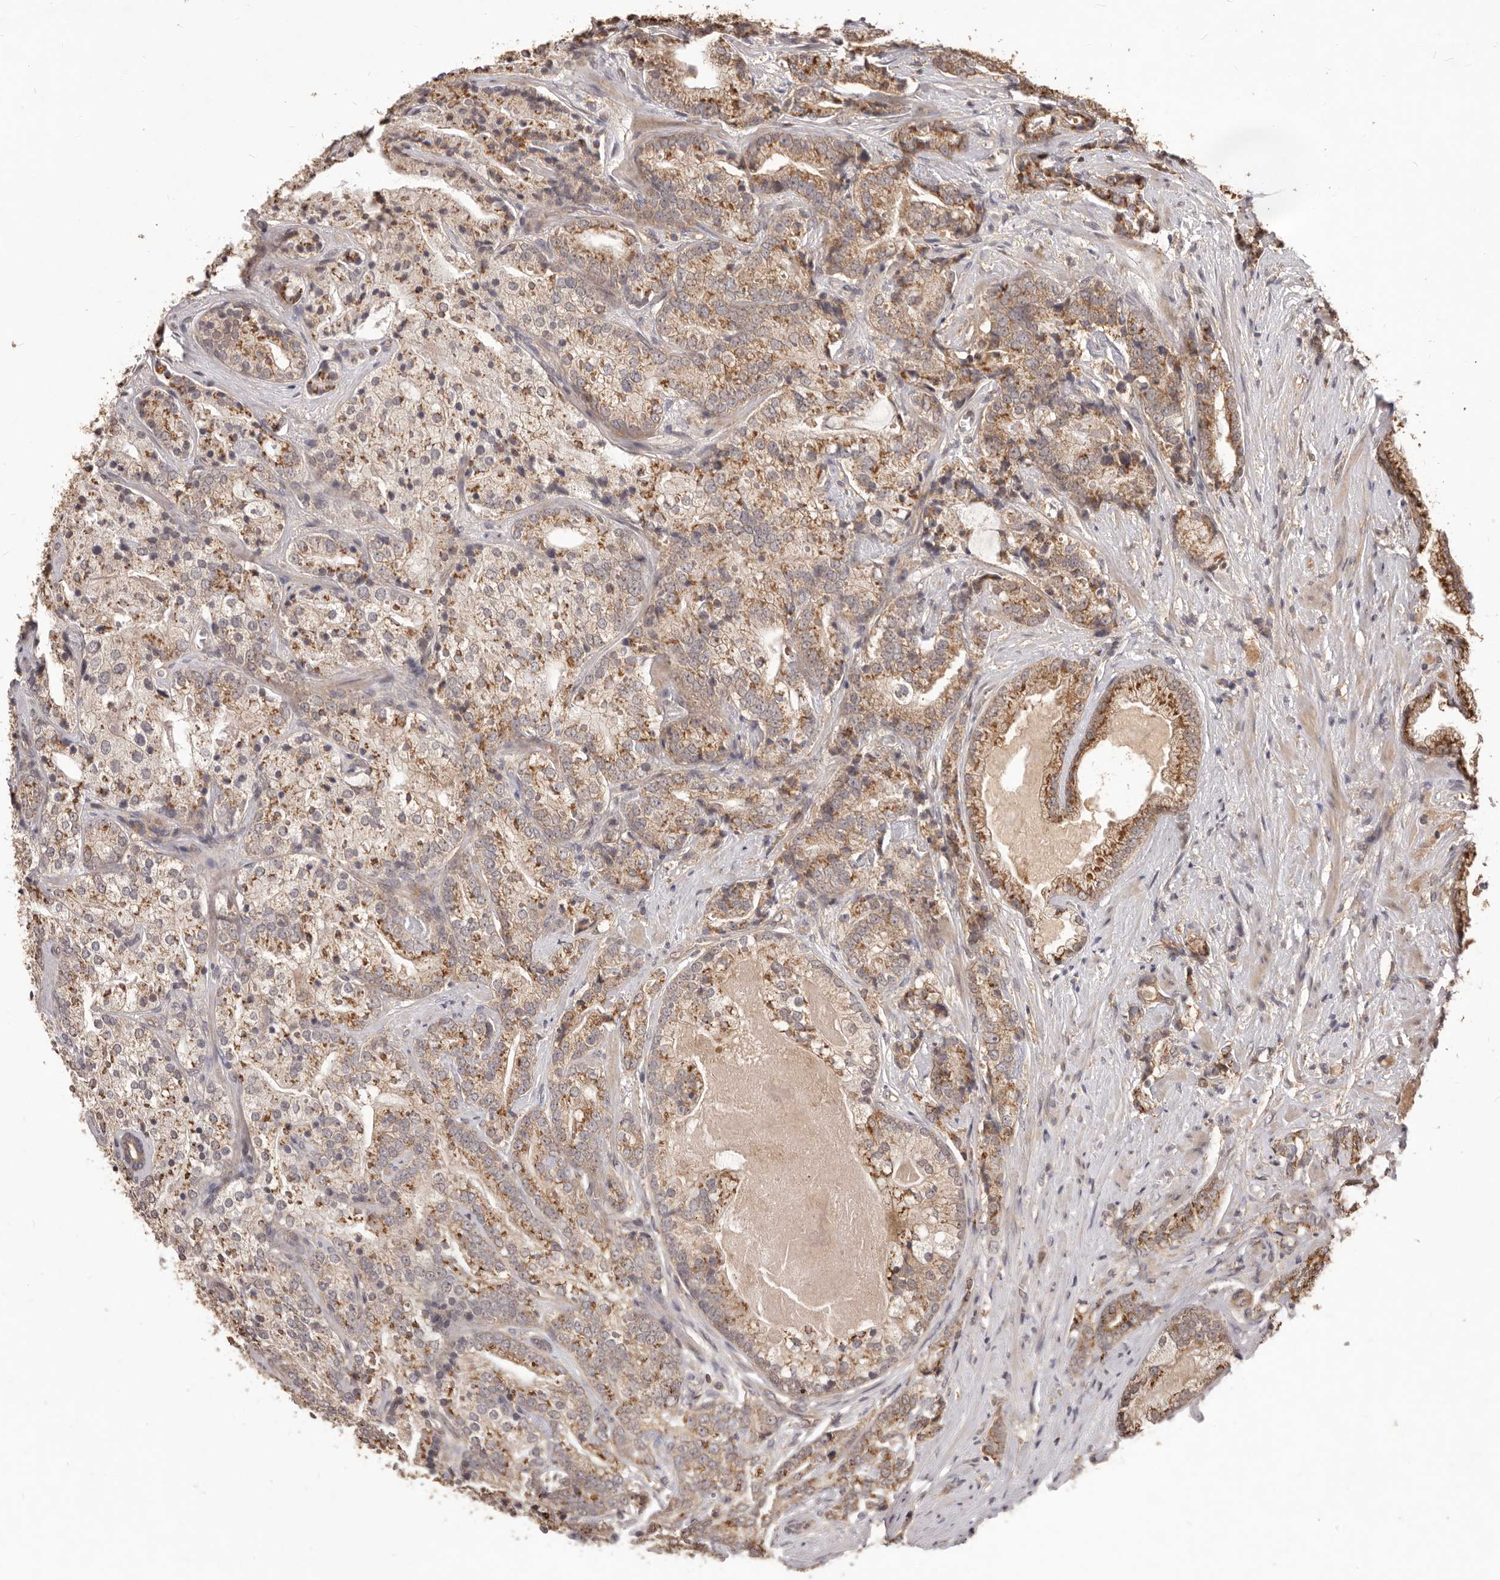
{"staining": {"intensity": "strong", "quantity": "25%-75%", "location": "cytoplasmic/membranous"}, "tissue": "prostate cancer", "cell_type": "Tumor cells", "image_type": "cancer", "snomed": [{"axis": "morphology", "description": "Adenocarcinoma, High grade"}, {"axis": "topography", "description": "Prostate"}], "caption": "A high-resolution photomicrograph shows immunohistochemistry staining of prostate cancer (adenocarcinoma (high-grade)), which displays strong cytoplasmic/membranous positivity in about 25%-75% of tumor cells.", "gene": "MTO1", "patient": {"sex": "male", "age": 57}}